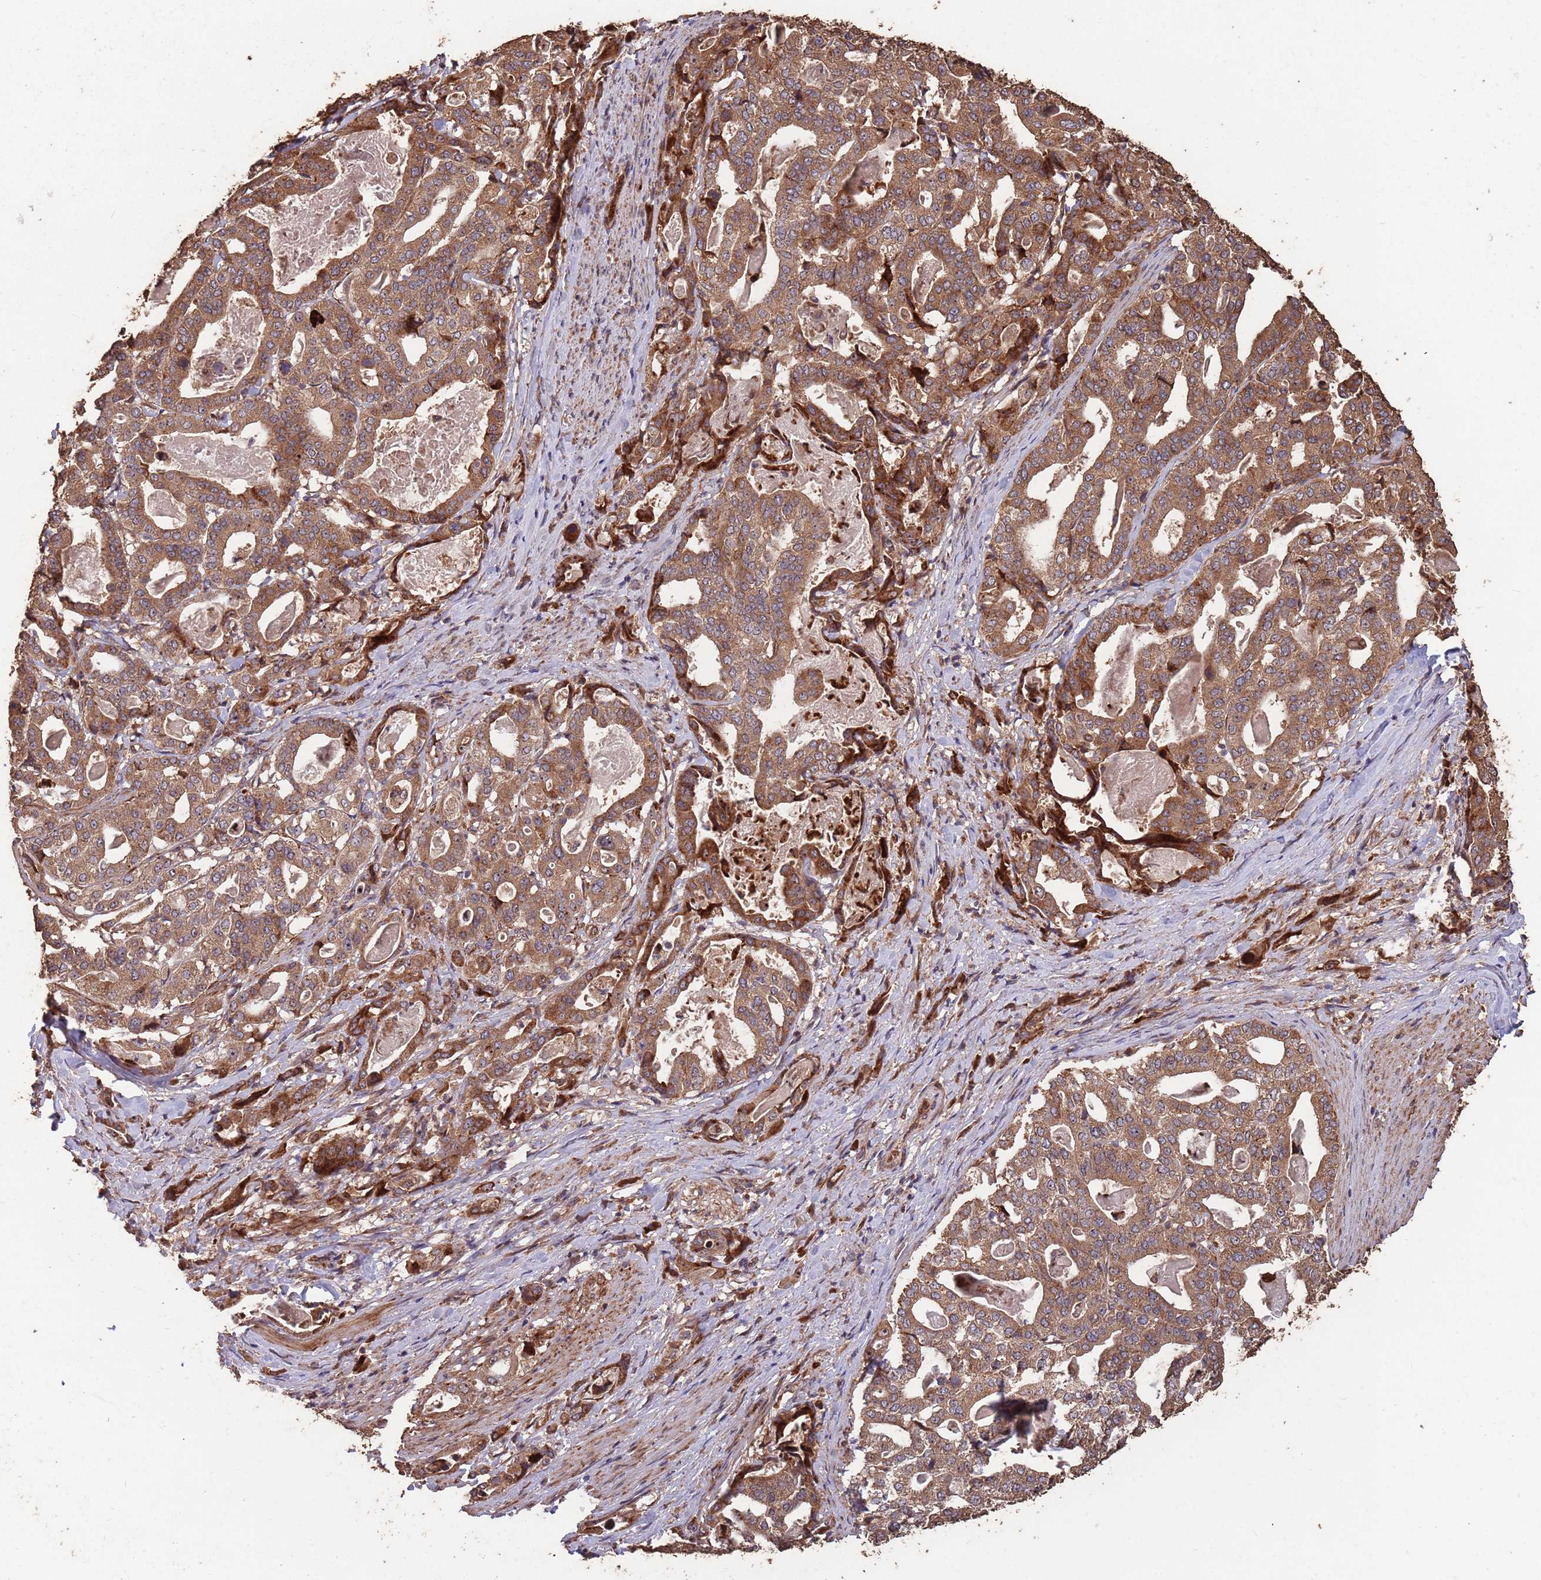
{"staining": {"intensity": "moderate", "quantity": ">75%", "location": "cytoplasmic/membranous"}, "tissue": "stomach cancer", "cell_type": "Tumor cells", "image_type": "cancer", "snomed": [{"axis": "morphology", "description": "Adenocarcinoma, NOS"}, {"axis": "topography", "description": "Stomach"}], "caption": "Immunohistochemical staining of stomach adenocarcinoma reveals medium levels of moderate cytoplasmic/membranous protein staining in approximately >75% of tumor cells.", "gene": "ZNF428", "patient": {"sex": "male", "age": 48}}